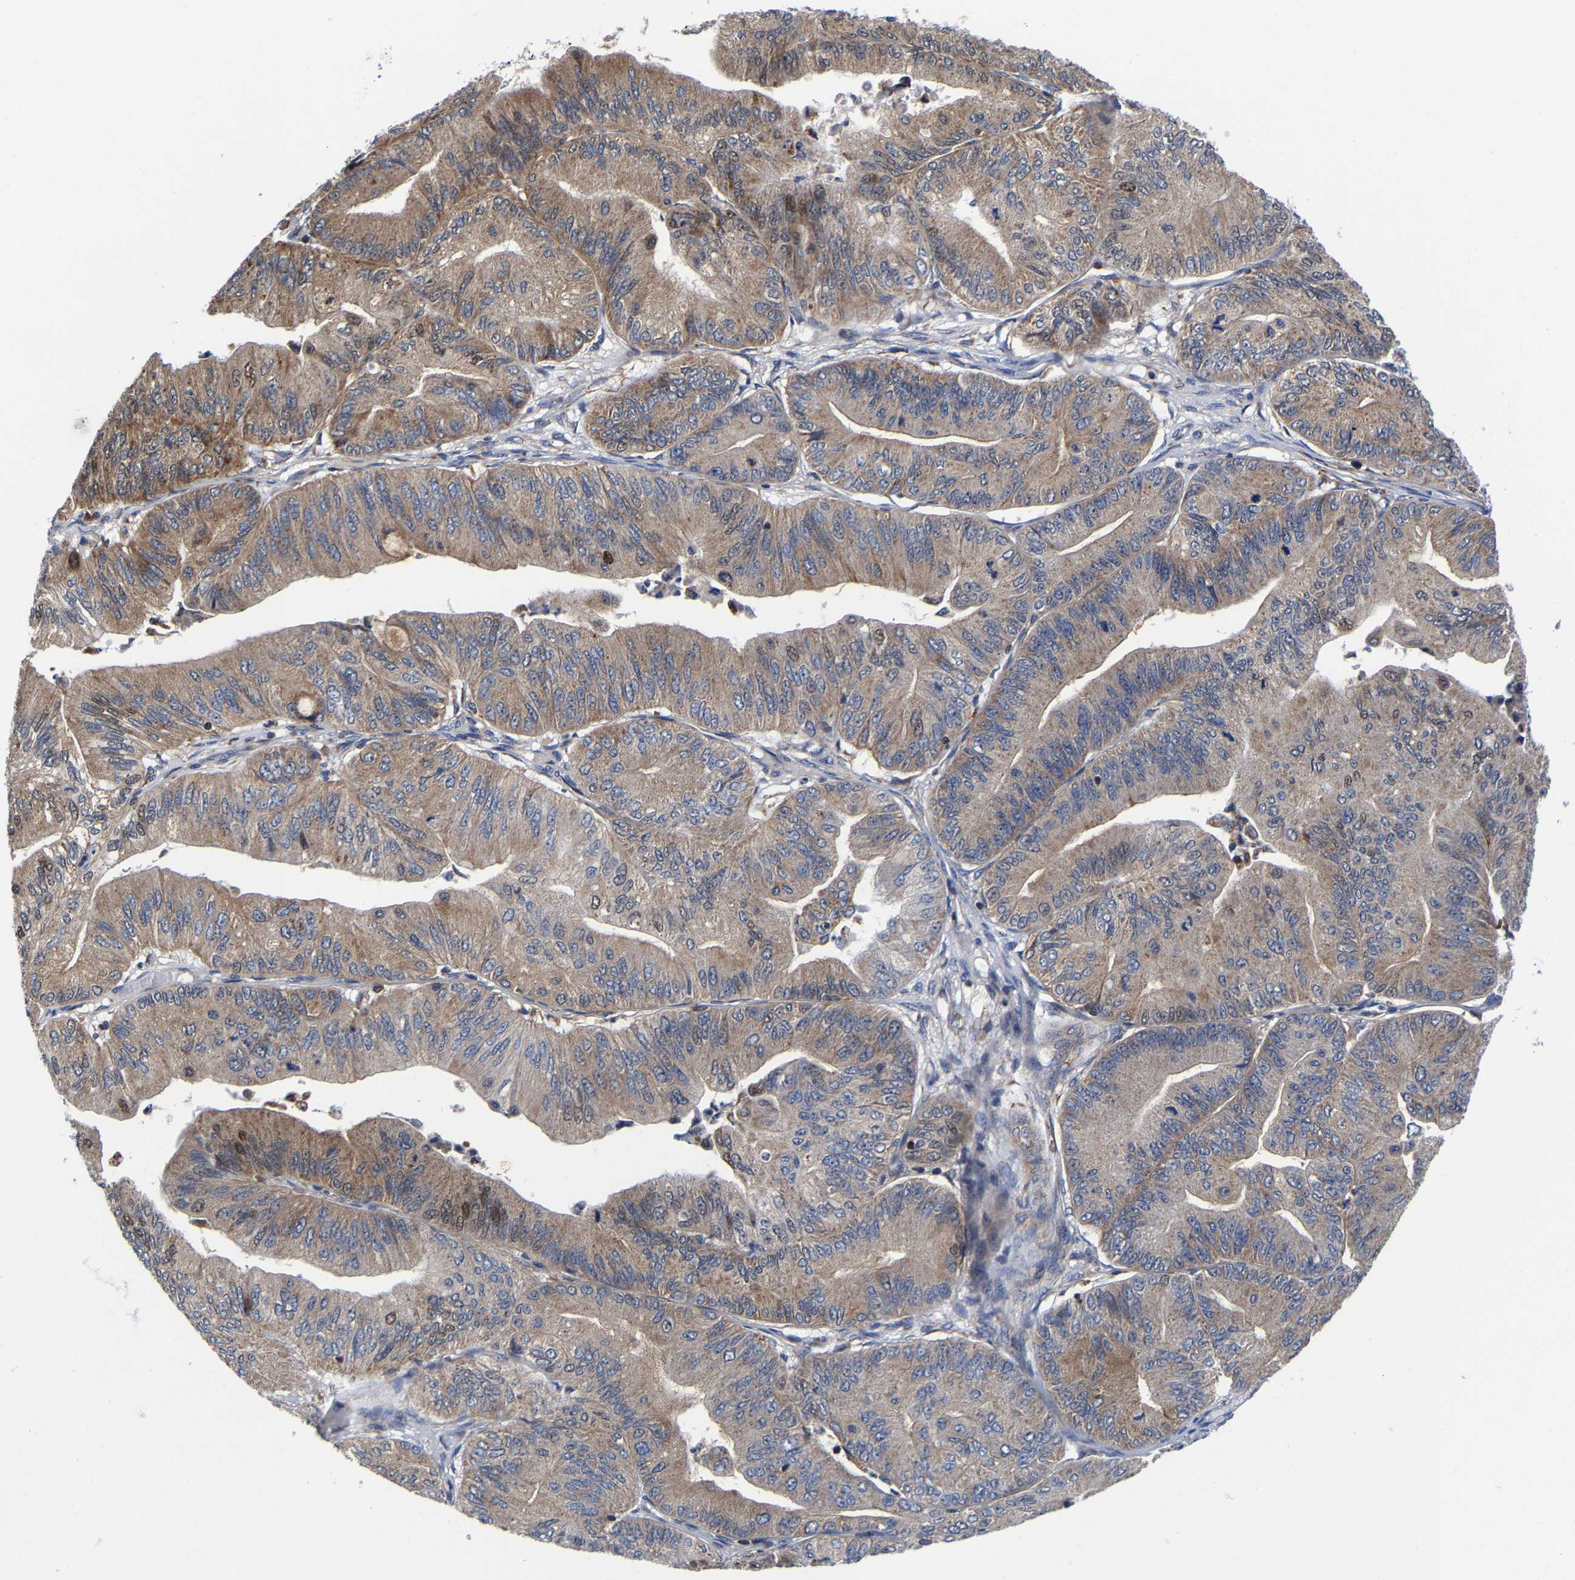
{"staining": {"intensity": "moderate", "quantity": "25%-75%", "location": "cytoplasmic/membranous"}, "tissue": "ovarian cancer", "cell_type": "Tumor cells", "image_type": "cancer", "snomed": [{"axis": "morphology", "description": "Cystadenocarcinoma, mucinous, NOS"}, {"axis": "topography", "description": "Ovary"}], "caption": "Human ovarian cancer stained with a protein marker shows moderate staining in tumor cells.", "gene": "PFKFB3", "patient": {"sex": "female", "age": 61}}